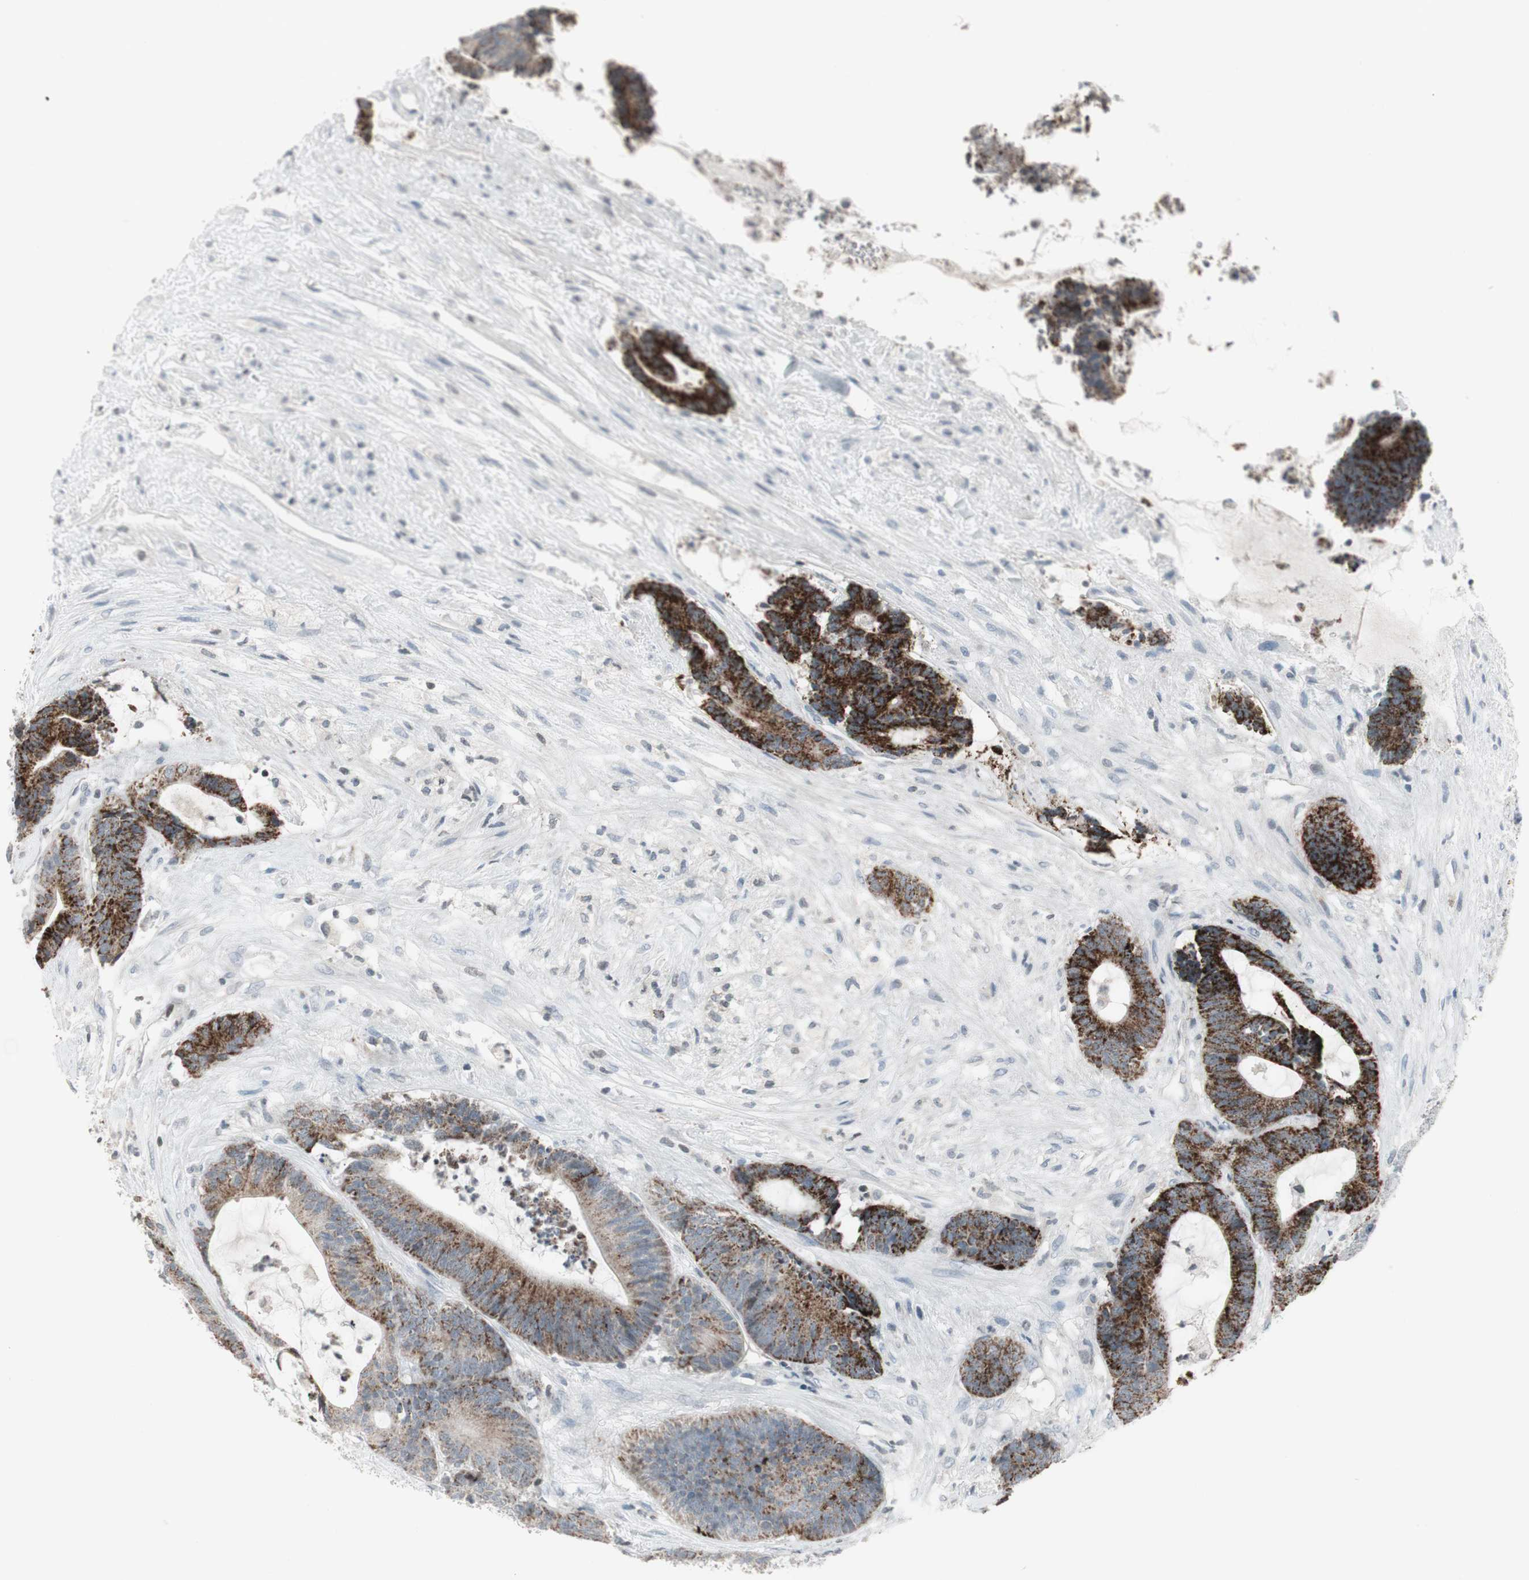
{"staining": {"intensity": "strong", "quantity": ">75%", "location": "cytoplasmic/membranous"}, "tissue": "colorectal cancer", "cell_type": "Tumor cells", "image_type": "cancer", "snomed": [{"axis": "morphology", "description": "Adenocarcinoma, NOS"}, {"axis": "topography", "description": "Colon"}], "caption": "Immunohistochemical staining of human colorectal cancer reveals high levels of strong cytoplasmic/membranous protein expression in about >75% of tumor cells.", "gene": "ARG2", "patient": {"sex": "female", "age": 84}}